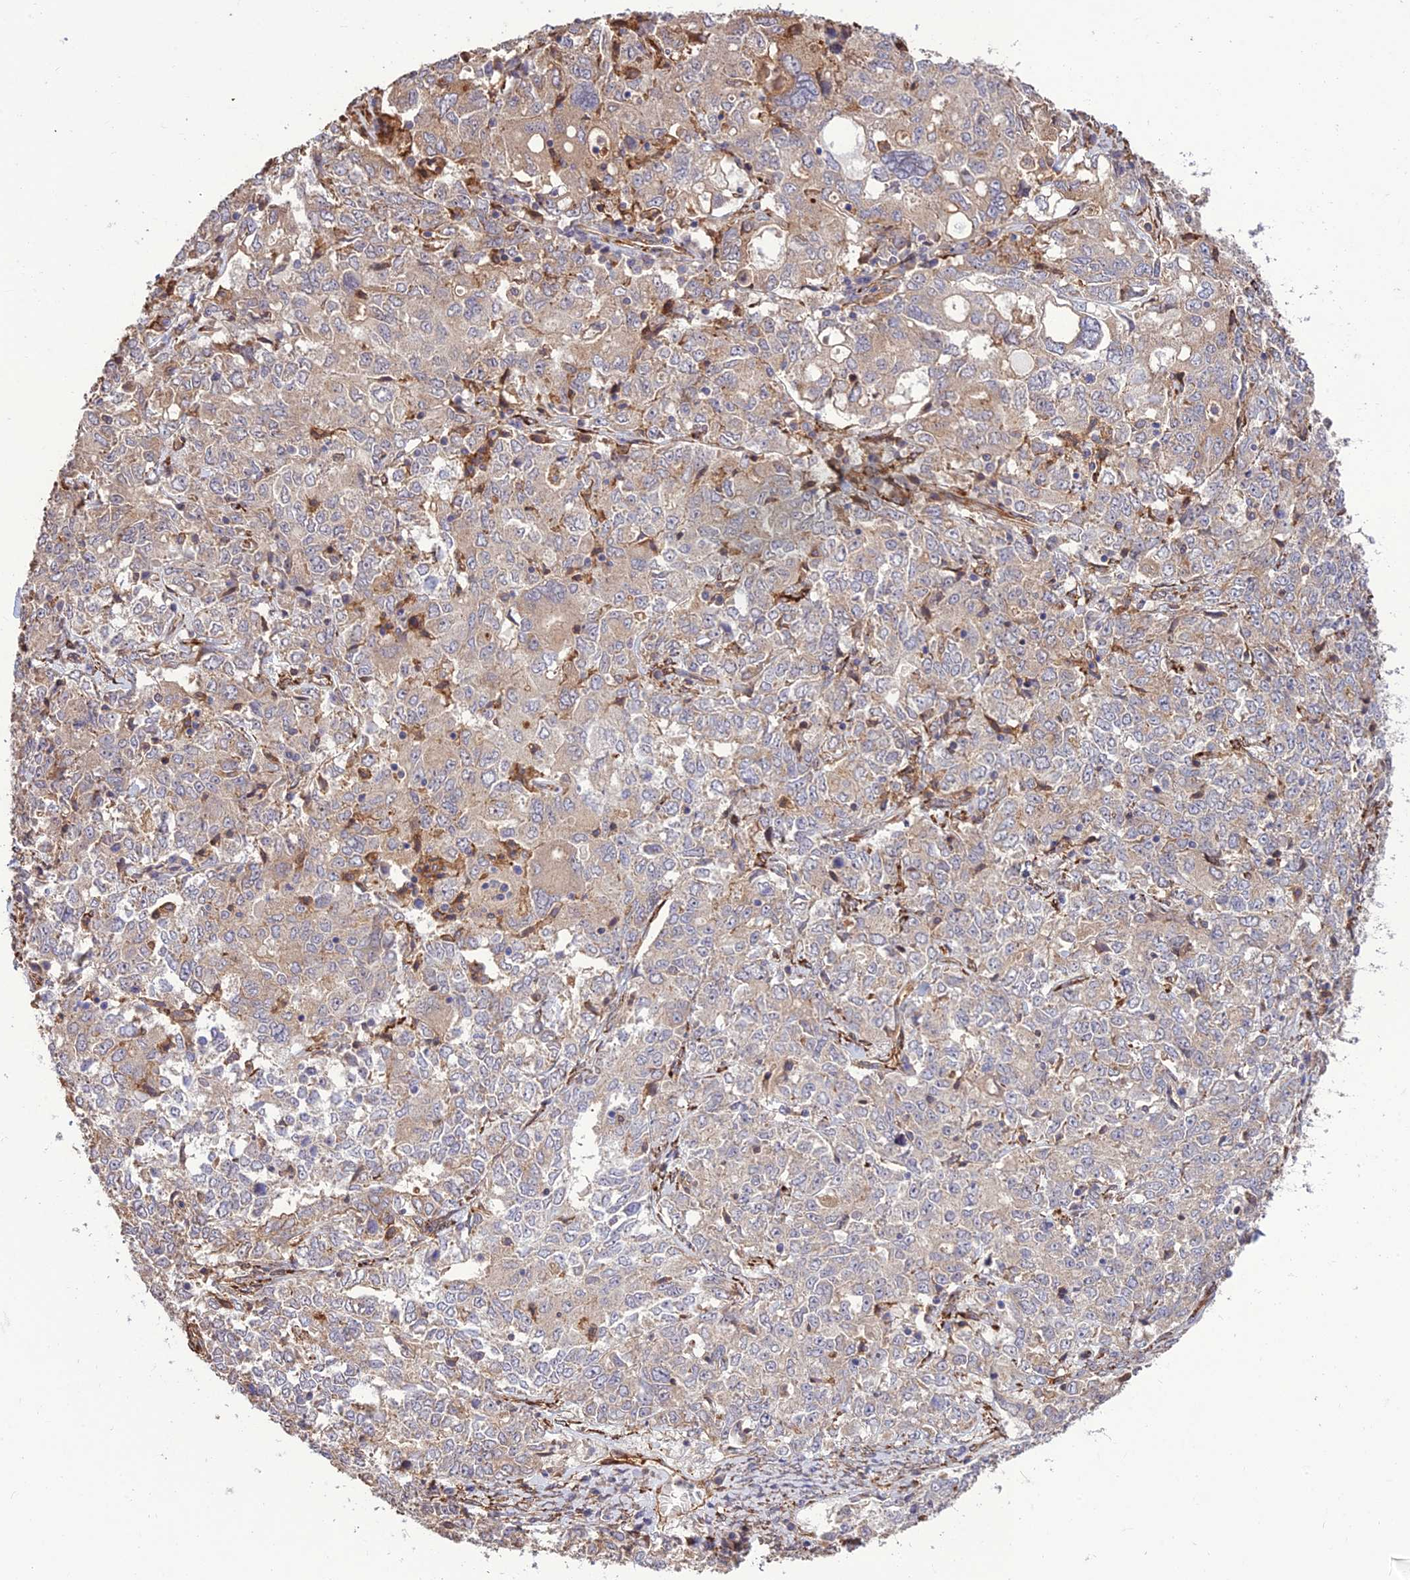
{"staining": {"intensity": "weak", "quantity": "25%-75%", "location": "cytoplasmic/membranous"}, "tissue": "ovarian cancer", "cell_type": "Tumor cells", "image_type": "cancer", "snomed": [{"axis": "morphology", "description": "Carcinoma, endometroid"}, {"axis": "topography", "description": "Ovary"}], "caption": "Brown immunohistochemical staining in ovarian cancer (endometroid carcinoma) reveals weak cytoplasmic/membranous expression in about 25%-75% of tumor cells. Using DAB (brown) and hematoxylin (blue) stains, captured at high magnification using brightfield microscopy.", "gene": "CRTAP", "patient": {"sex": "female", "age": 62}}